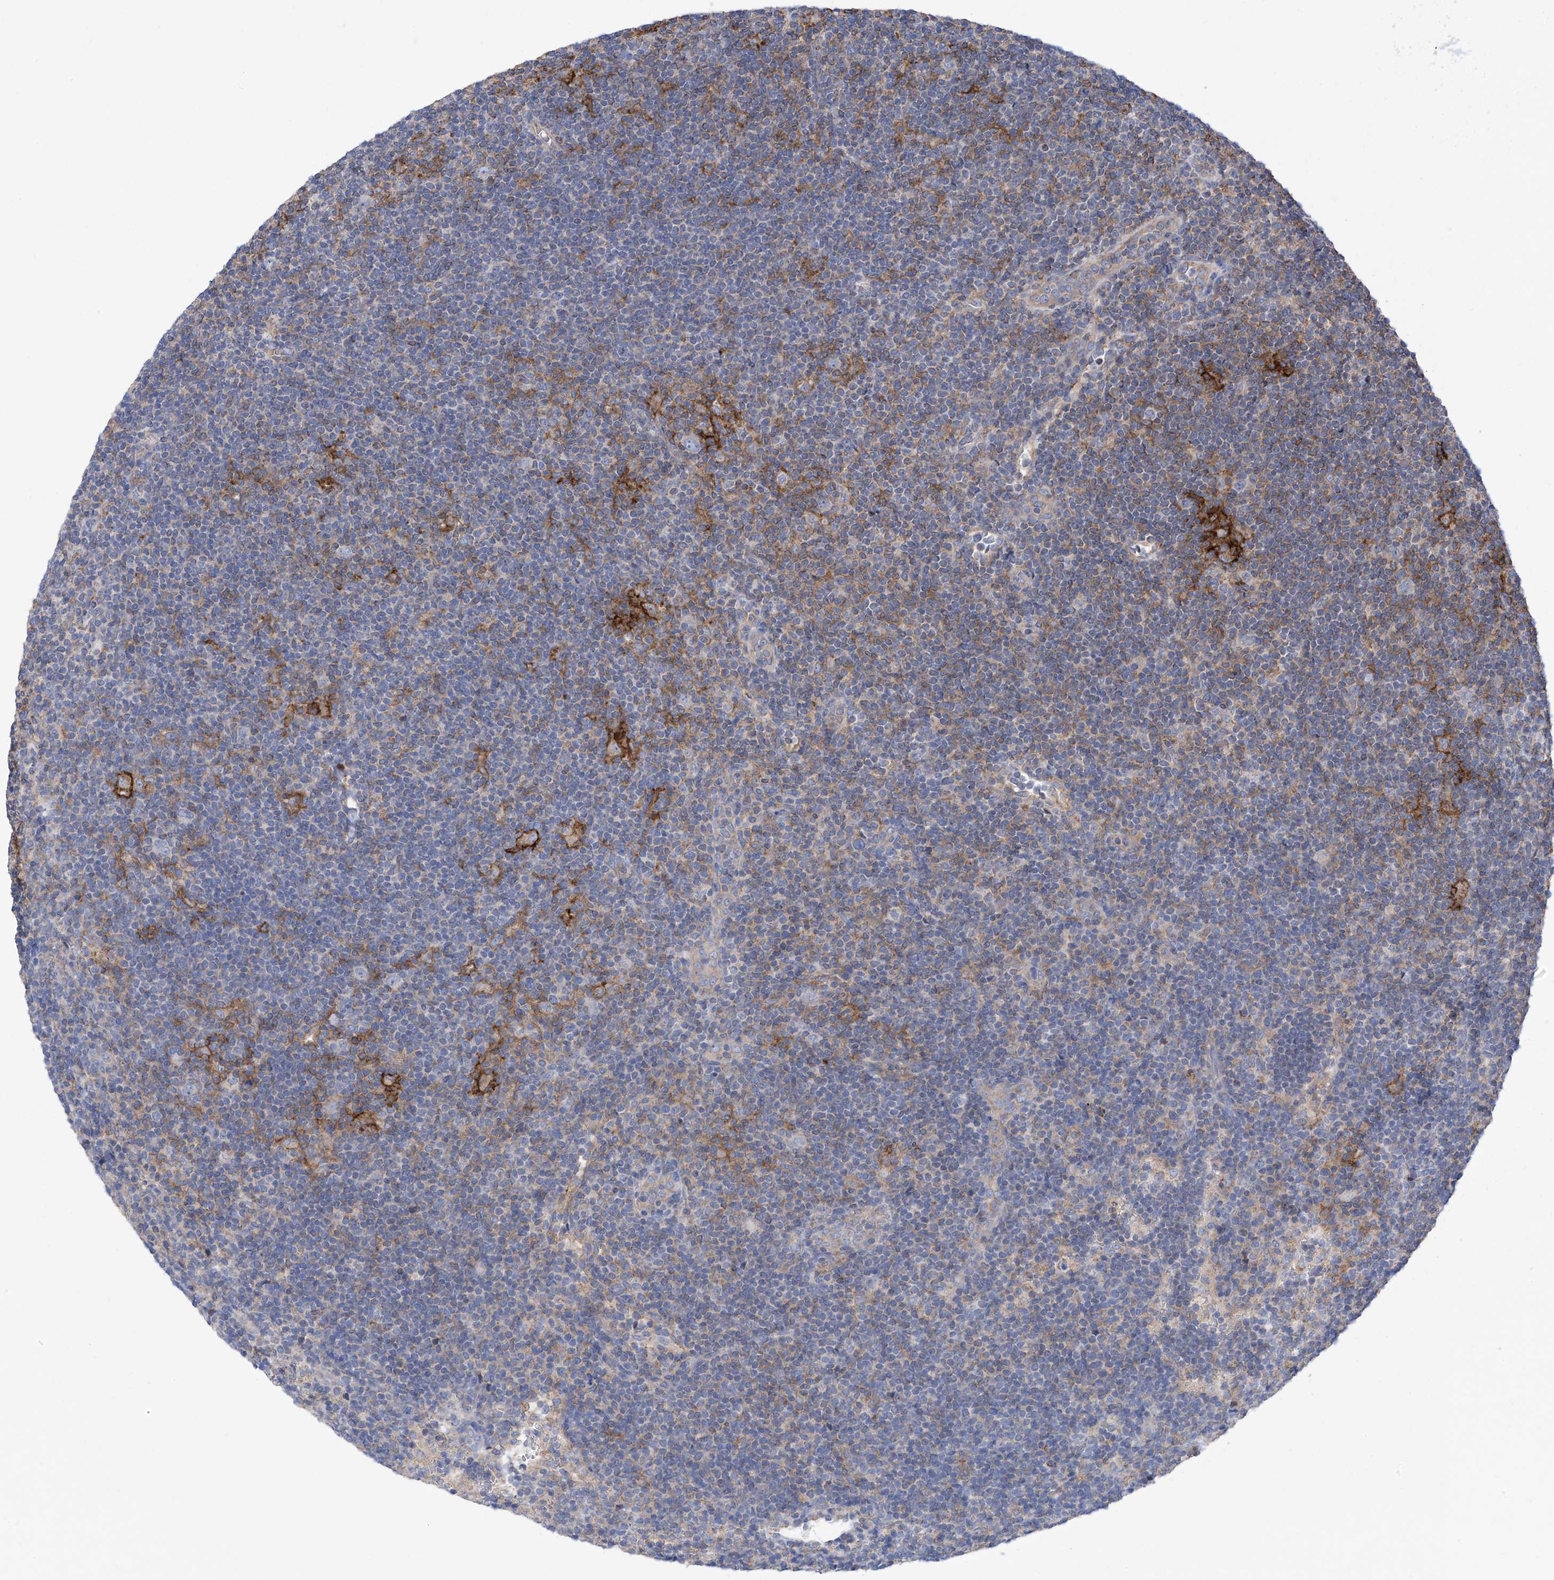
{"staining": {"intensity": "negative", "quantity": "none", "location": "none"}, "tissue": "lymphoma", "cell_type": "Tumor cells", "image_type": "cancer", "snomed": [{"axis": "morphology", "description": "Hodgkin's disease, NOS"}, {"axis": "topography", "description": "Lymph node"}], "caption": "IHC photomicrograph of neoplastic tissue: lymphoma stained with DAB reveals no significant protein expression in tumor cells.", "gene": "P2RX7", "patient": {"sex": "female", "age": 57}}